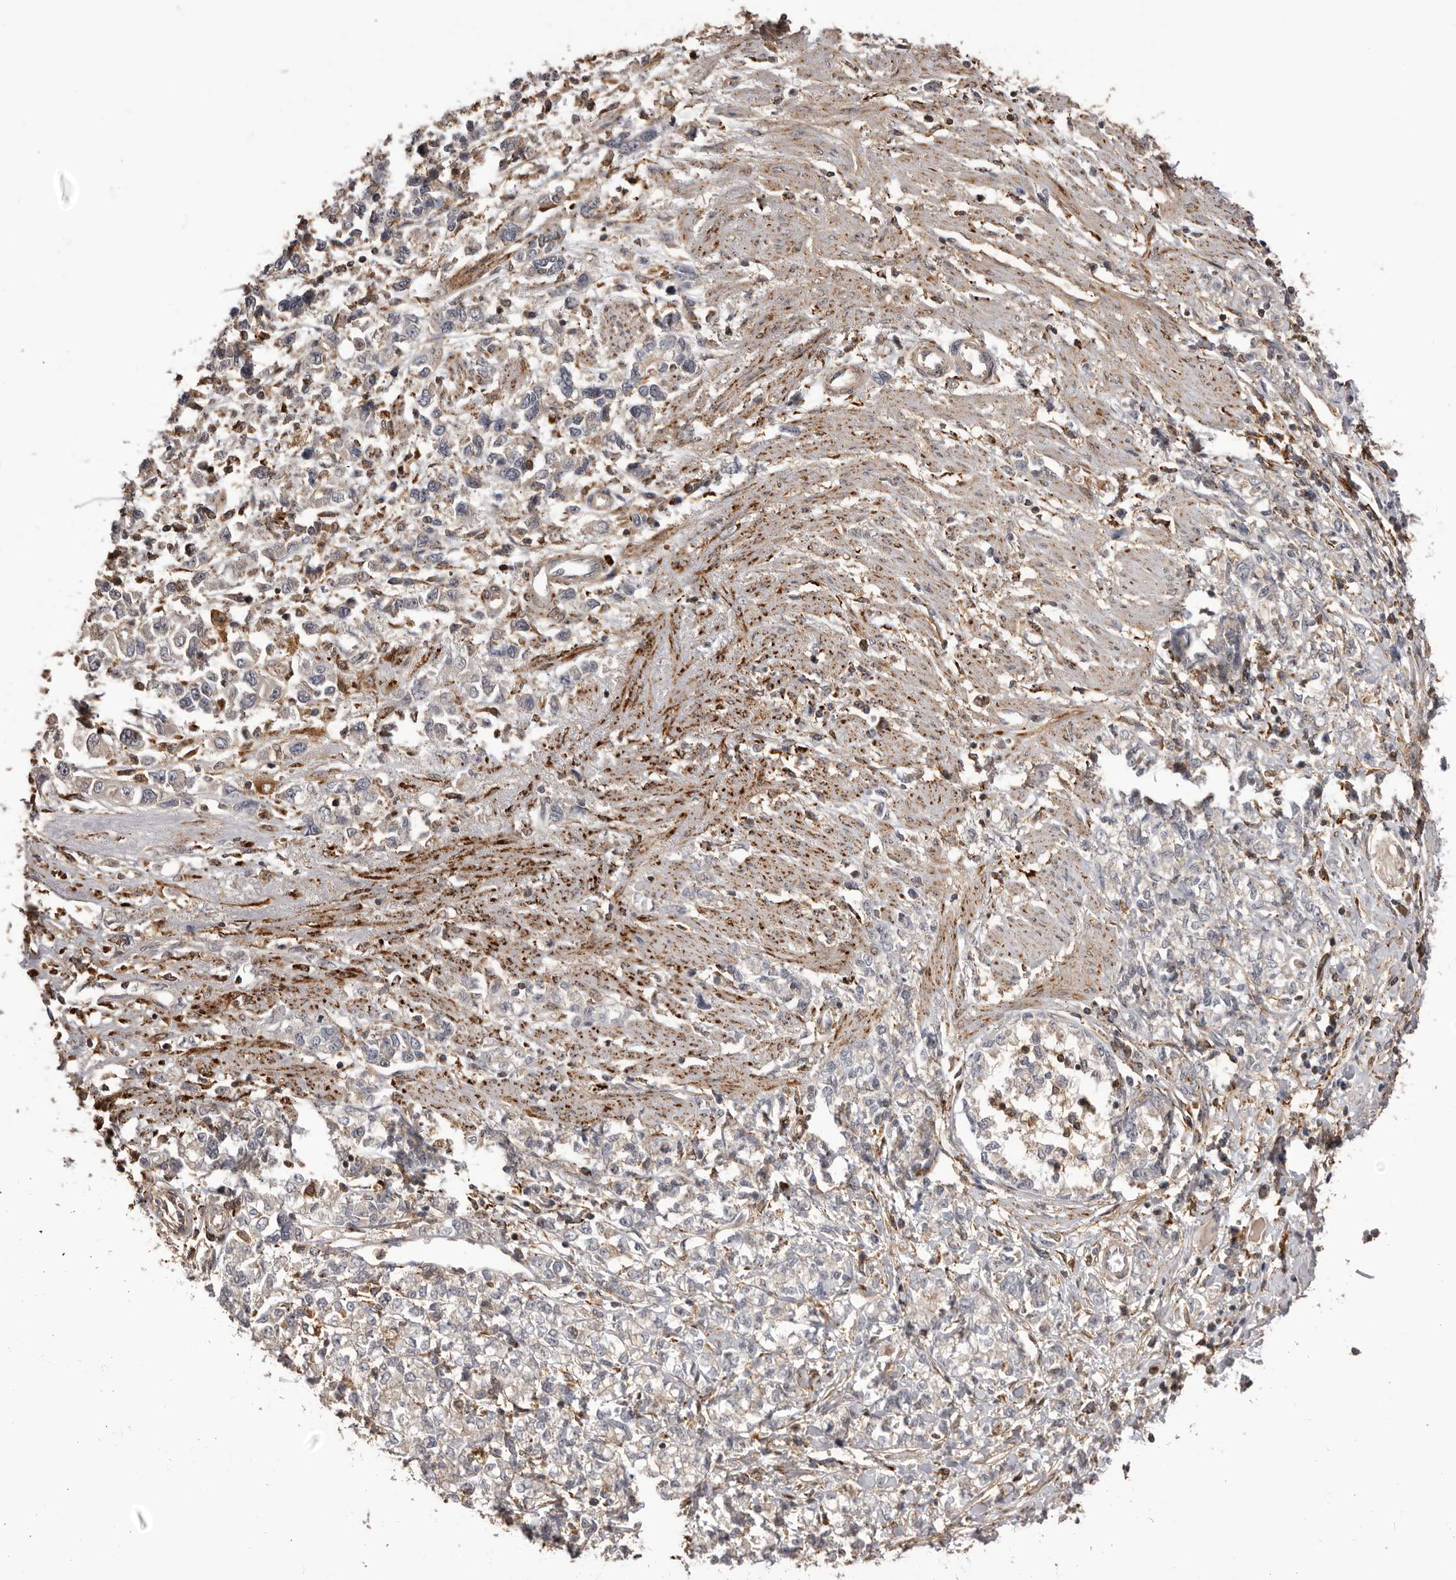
{"staining": {"intensity": "negative", "quantity": "none", "location": "none"}, "tissue": "stomach cancer", "cell_type": "Tumor cells", "image_type": "cancer", "snomed": [{"axis": "morphology", "description": "Adenocarcinoma, NOS"}, {"axis": "topography", "description": "Stomach"}], "caption": "High power microscopy image of an immunohistochemistry (IHC) photomicrograph of adenocarcinoma (stomach), revealing no significant staining in tumor cells.", "gene": "GLIPR2", "patient": {"sex": "female", "age": 76}}